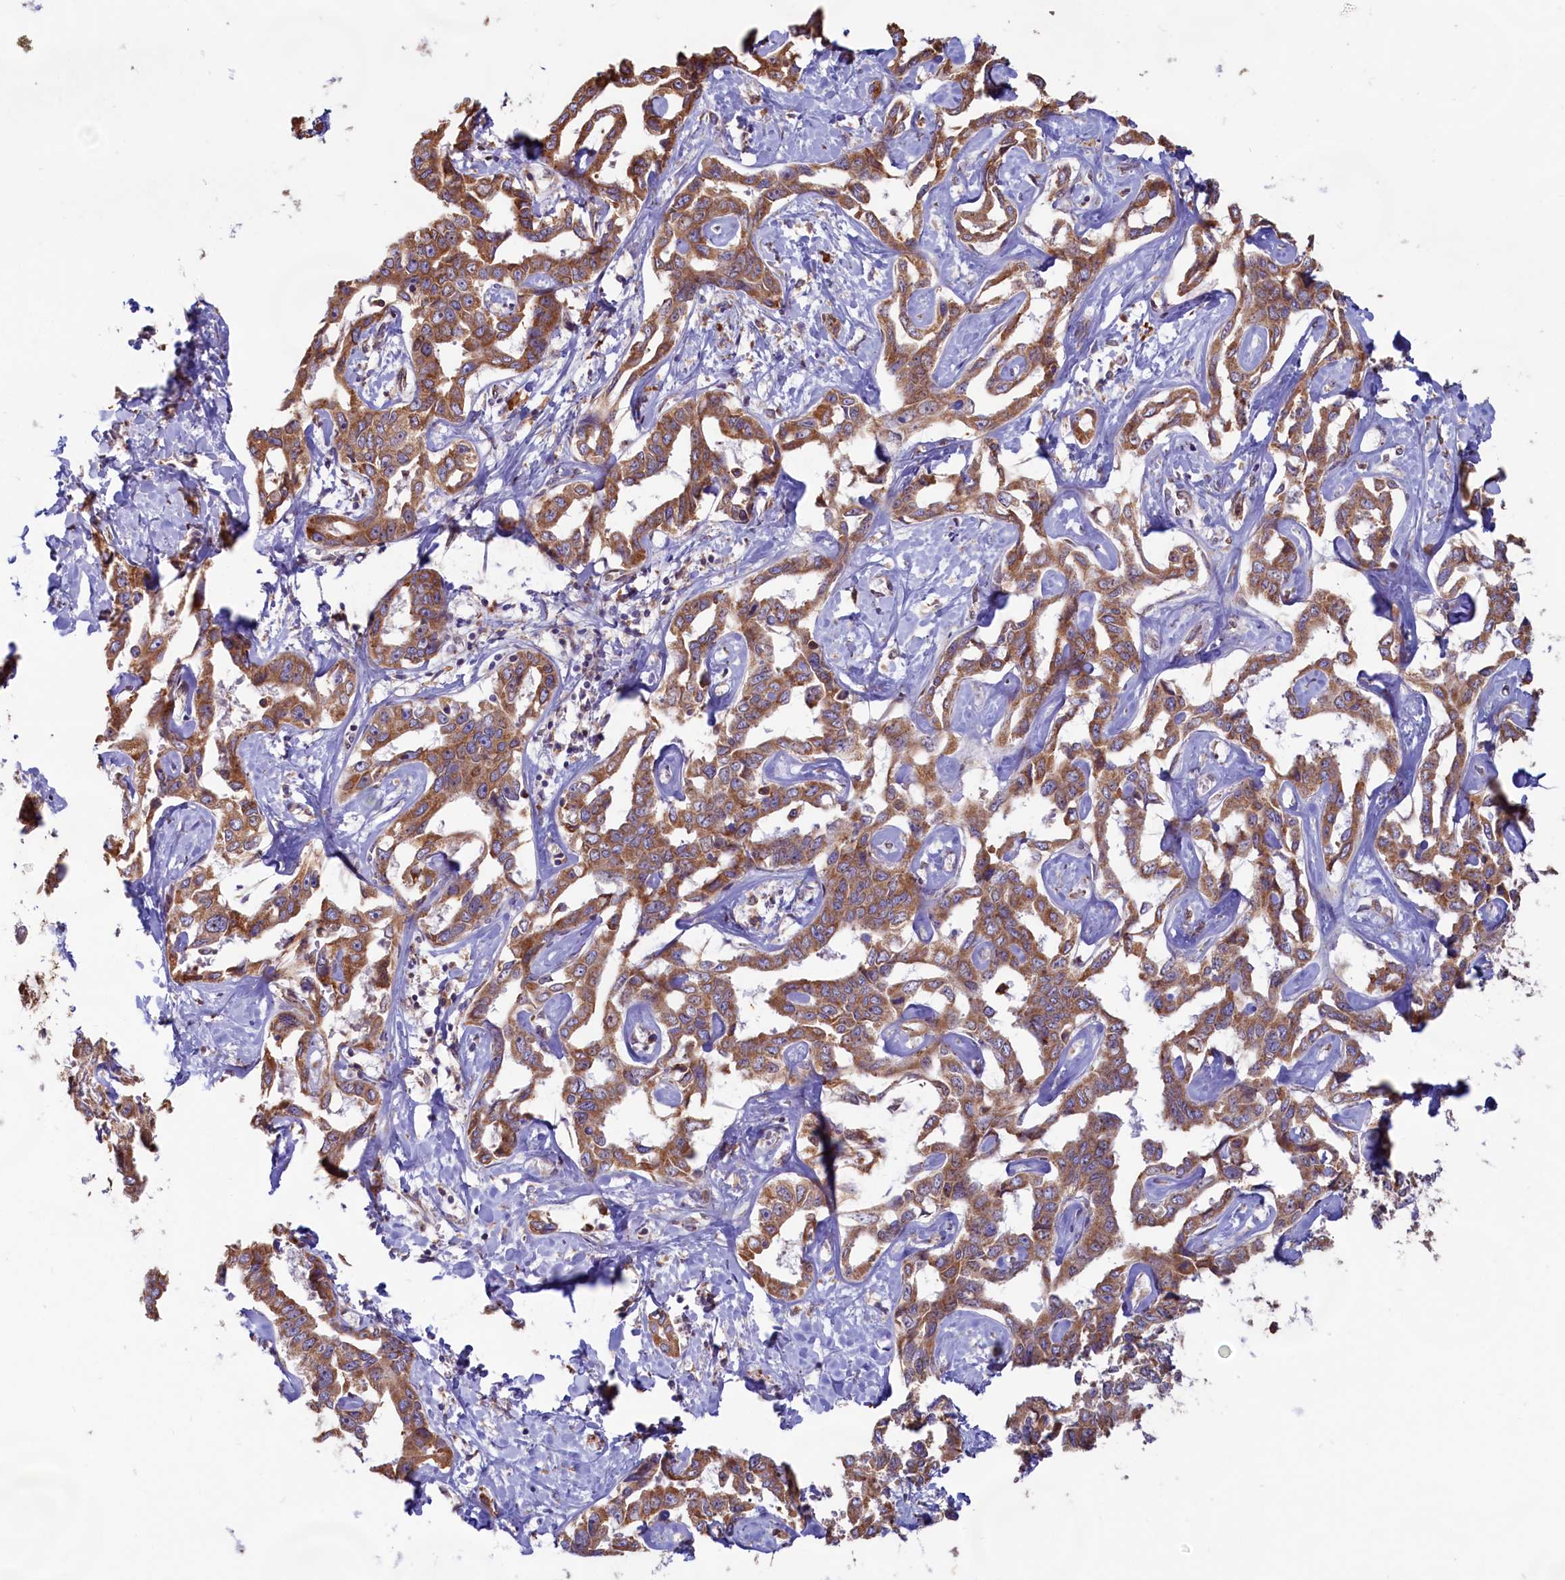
{"staining": {"intensity": "moderate", "quantity": ">75%", "location": "cytoplasmic/membranous"}, "tissue": "liver cancer", "cell_type": "Tumor cells", "image_type": "cancer", "snomed": [{"axis": "morphology", "description": "Cholangiocarcinoma"}, {"axis": "topography", "description": "Liver"}], "caption": "Liver cancer (cholangiocarcinoma) tissue exhibits moderate cytoplasmic/membranous positivity in about >75% of tumor cells, visualized by immunohistochemistry. (DAB (3,3'-diaminobenzidine) = brown stain, brightfield microscopy at high magnification).", "gene": "TBC1D19", "patient": {"sex": "male", "age": 59}}